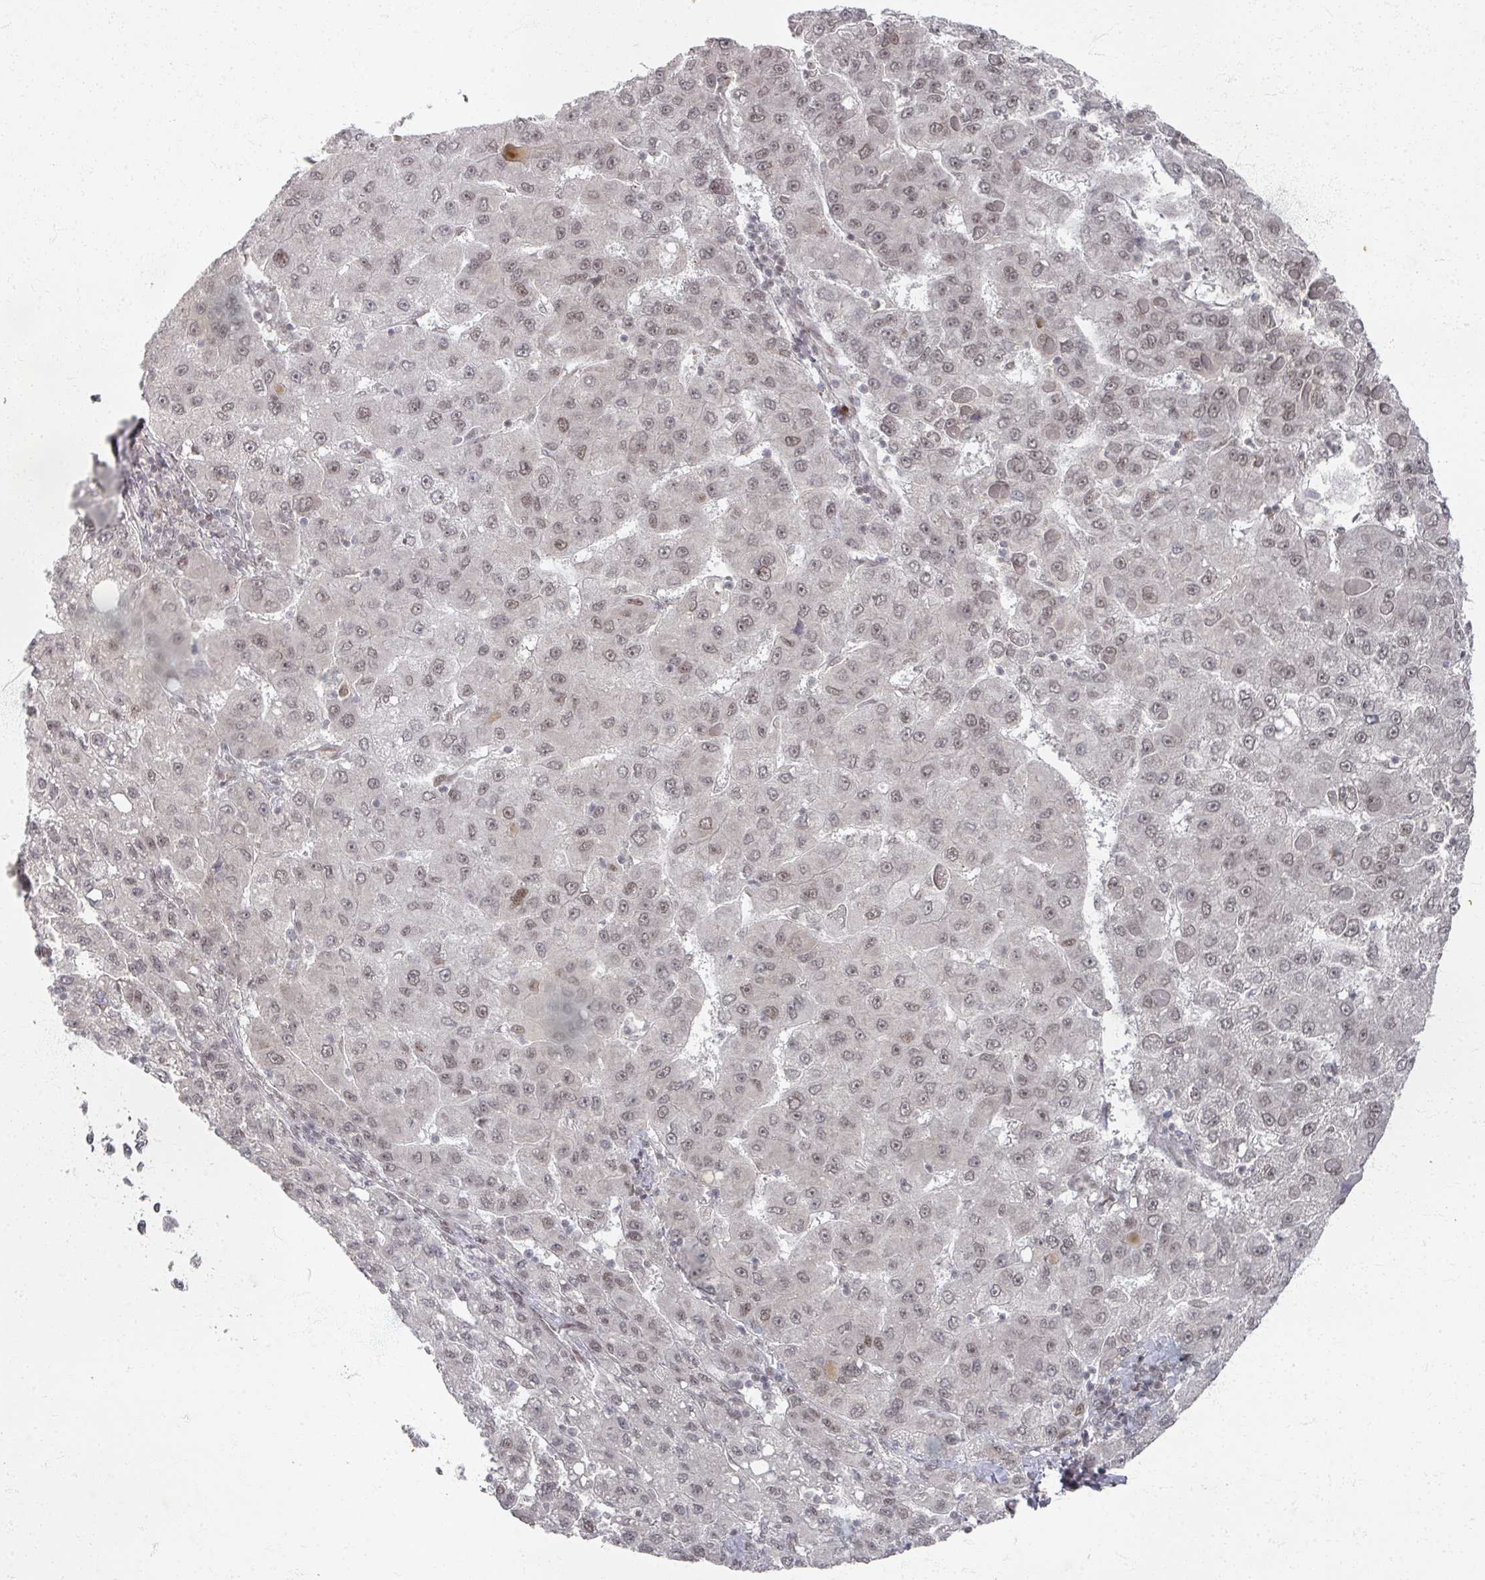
{"staining": {"intensity": "moderate", "quantity": ">75%", "location": "nuclear"}, "tissue": "liver cancer", "cell_type": "Tumor cells", "image_type": "cancer", "snomed": [{"axis": "morphology", "description": "Carcinoma, Hepatocellular, NOS"}, {"axis": "topography", "description": "Liver"}], "caption": "An immunohistochemistry micrograph of tumor tissue is shown. Protein staining in brown labels moderate nuclear positivity in liver cancer within tumor cells.", "gene": "PSKH1", "patient": {"sex": "female", "age": 82}}